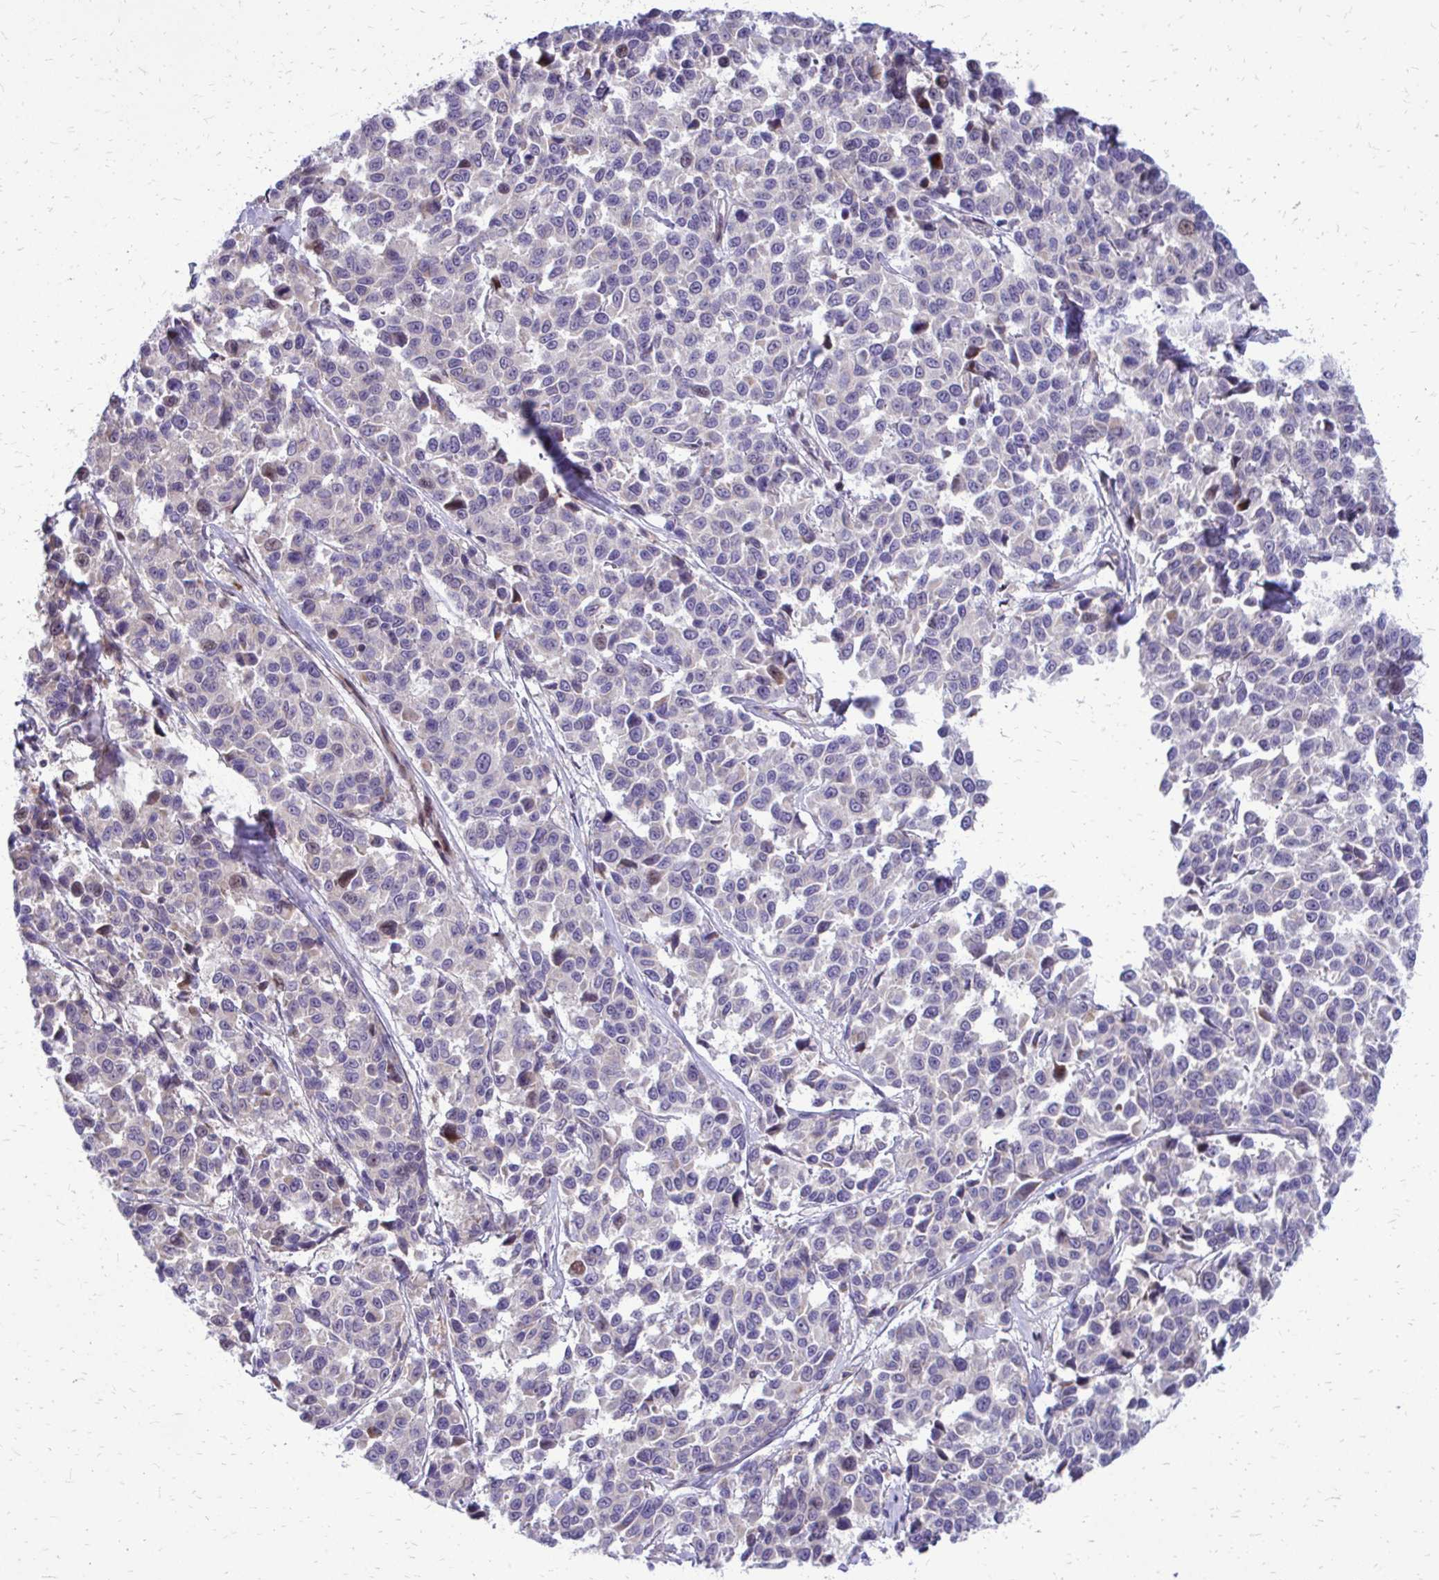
{"staining": {"intensity": "weak", "quantity": "<25%", "location": "cytoplasmic/membranous,nuclear"}, "tissue": "melanoma", "cell_type": "Tumor cells", "image_type": "cancer", "snomed": [{"axis": "morphology", "description": "Malignant melanoma, NOS"}, {"axis": "topography", "description": "Skin"}], "caption": "This histopathology image is of melanoma stained with IHC to label a protein in brown with the nuclei are counter-stained blue. There is no staining in tumor cells.", "gene": "PPDPFL", "patient": {"sex": "female", "age": 66}}